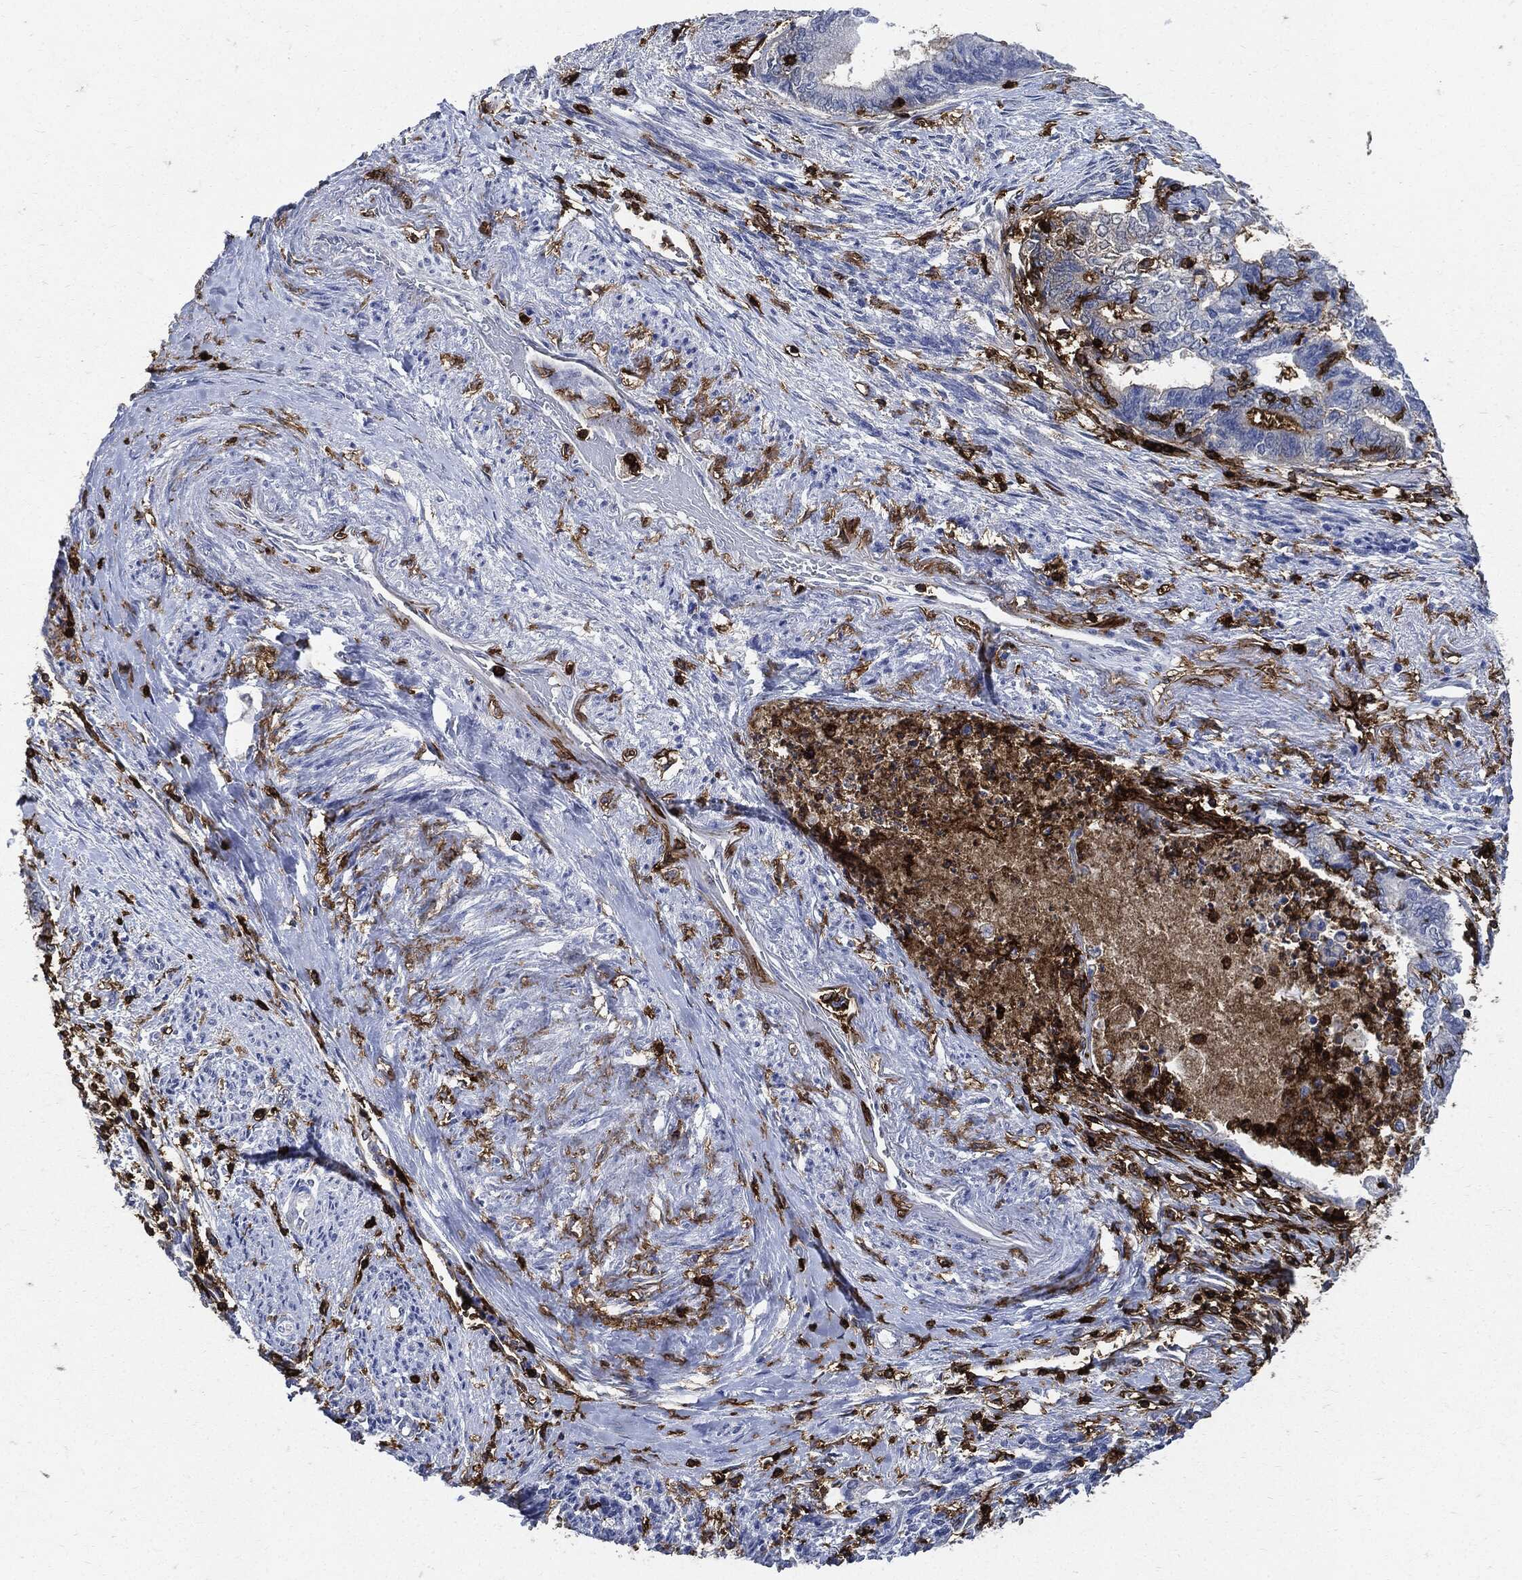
{"staining": {"intensity": "negative", "quantity": "none", "location": "none"}, "tissue": "endometrial cancer", "cell_type": "Tumor cells", "image_type": "cancer", "snomed": [{"axis": "morphology", "description": "Adenocarcinoma, NOS"}, {"axis": "topography", "description": "Endometrium"}], "caption": "Human adenocarcinoma (endometrial) stained for a protein using immunohistochemistry (IHC) exhibits no positivity in tumor cells.", "gene": "PTPRC", "patient": {"sex": "female", "age": 65}}